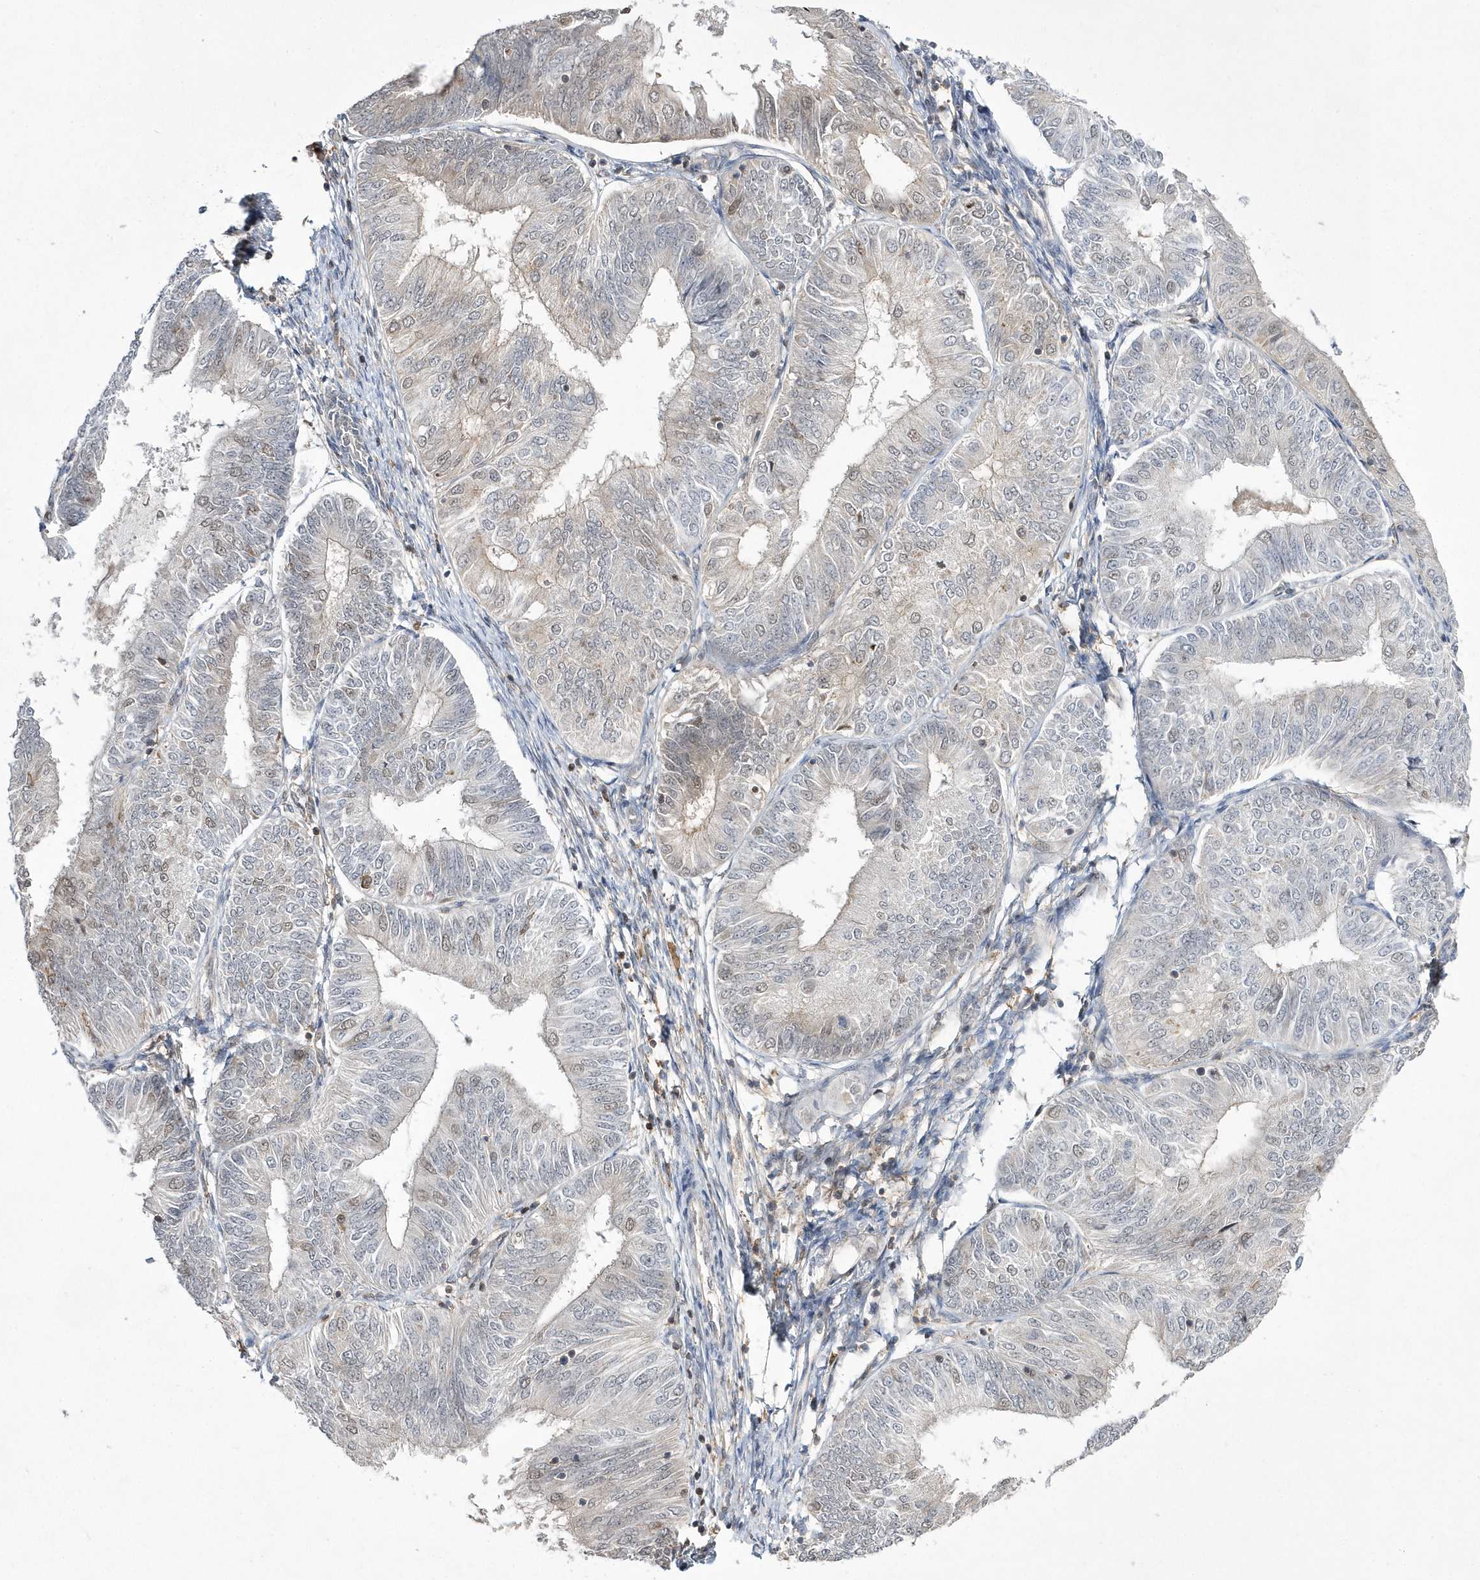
{"staining": {"intensity": "weak", "quantity": "<25%", "location": "nuclear"}, "tissue": "endometrial cancer", "cell_type": "Tumor cells", "image_type": "cancer", "snomed": [{"axis": "morphology", "description": "Adenocarcinoma, NOS"}, {"axis": "topography", "description": "Endometrium"}], "caption": "Immunohistochemistry photomicrograph of neoplastic tissue: human endometrial cancer stained with DAB (3,3'-diaminobenzidine) demonstrates no significant protein positivity in tumor cells.", "gene": "TMEM132B", "patient": {"sex": "female", "age": 58}}